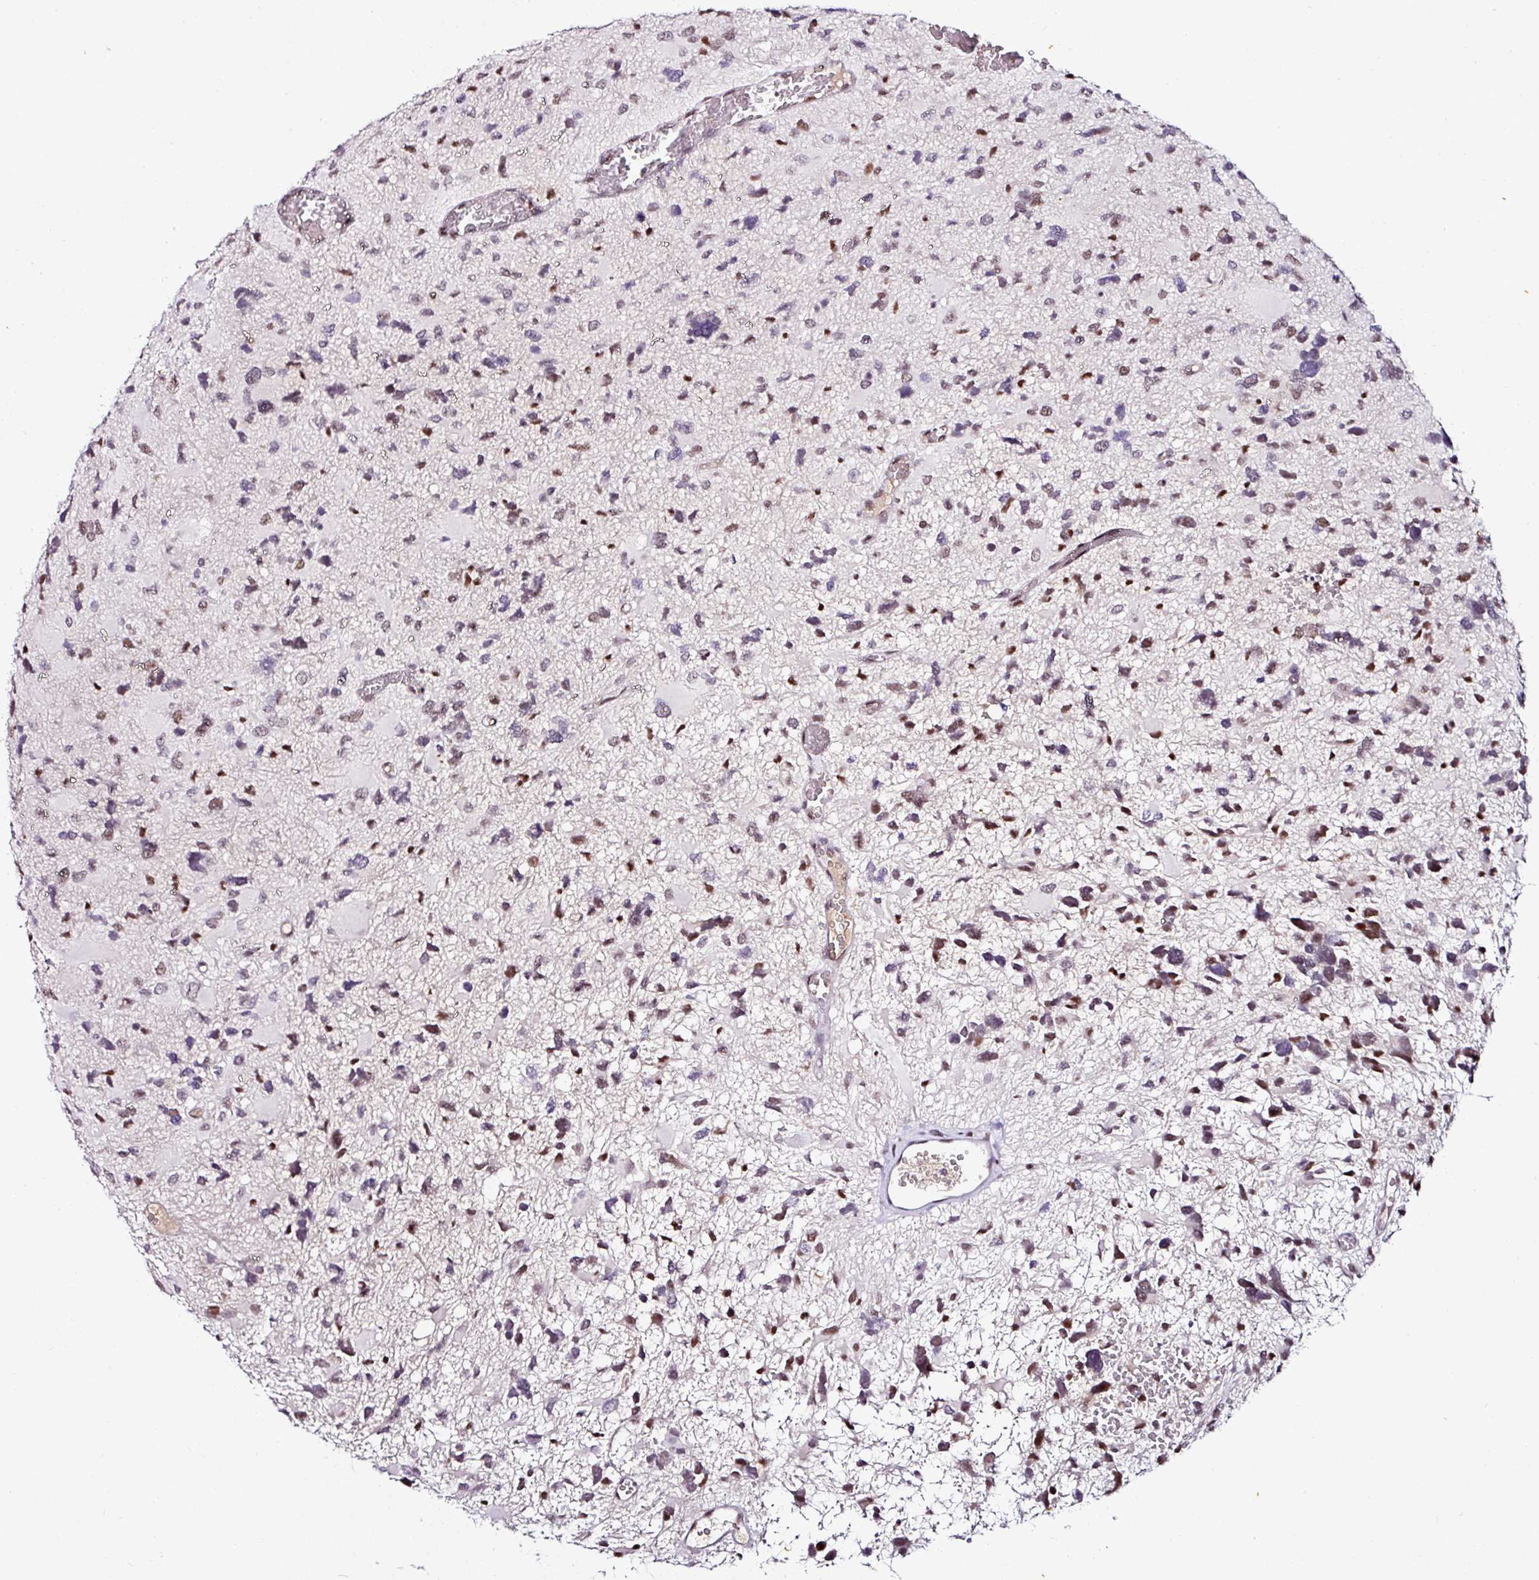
{"staining": {"intensity": "moderate", "quantity": "25%-75%", "location": "nuclear"}, "tissue": "glioma", "cell_type": "Tumor cells", "image_type": "cancer", "snomed": [{"axis": "morphology", "description": "Glioma, malignant, High grade"}, {"axis": "topography", "description": "Brain"}], "caption": "Glioma stained with a brown dye shows moderate nuclear positive expression in about 25%-75% of tumor cells.", "gene": "KLF16", "patient": {"sex": "female", "age": 11}}